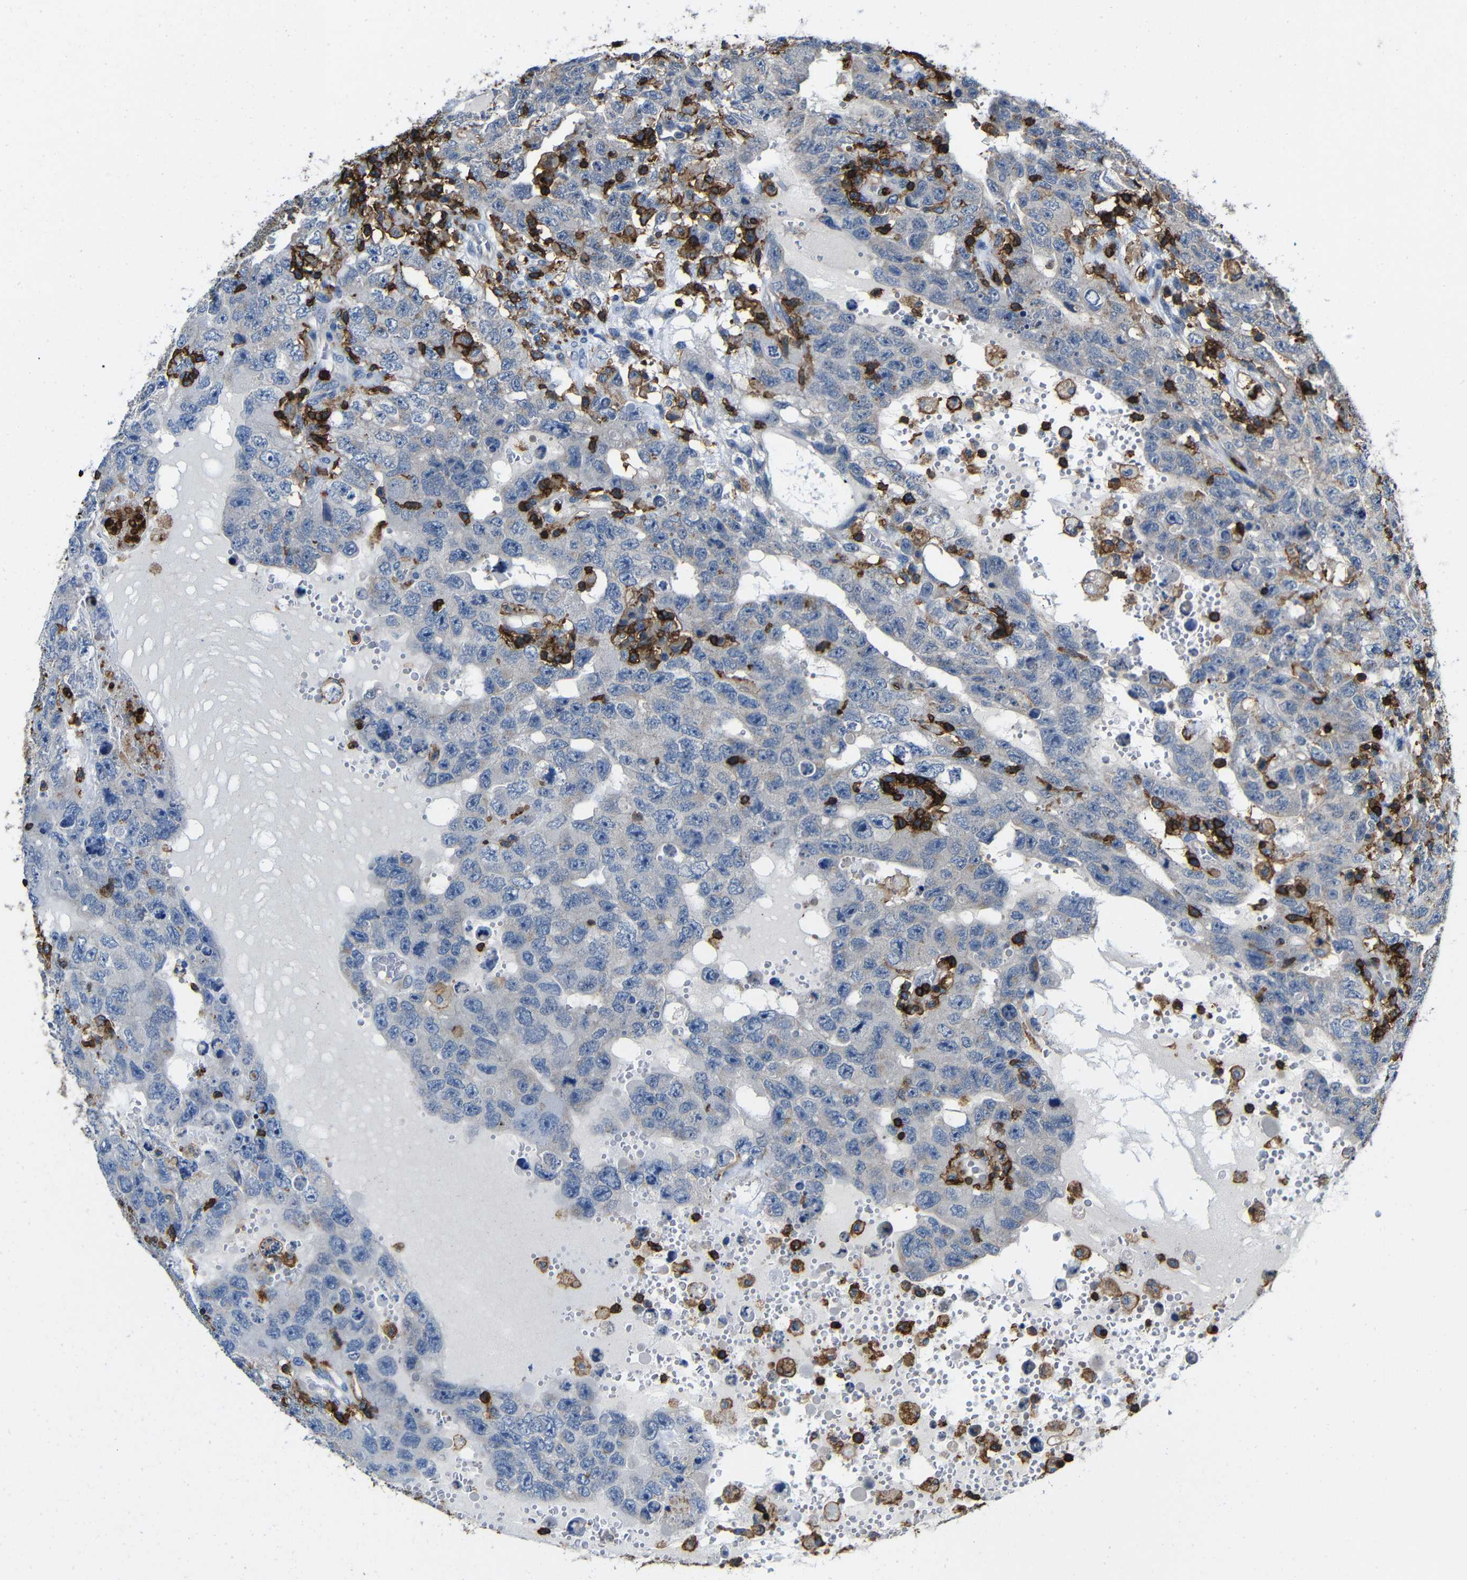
{"staining": {"intensity": "negative", "quantity": "none", "location": "none"}, "tissue": "testis cancer", "cell_type": "Tumor cells", "image_type": "cancer", "snomed": [{"axis": "morphology", "description": "Carcinoma, Embryonal, NOS"}, {"axis": "topography", "description": "Testis"}], "caption": "DAB immunohistochemical staining of human embryonal carcinoma (testis) reveals no significant expression in tumor cells. Nuclei are stained in blue.", "gene": "P2RY12", "patient": {"sex": "male", "age": 26}}